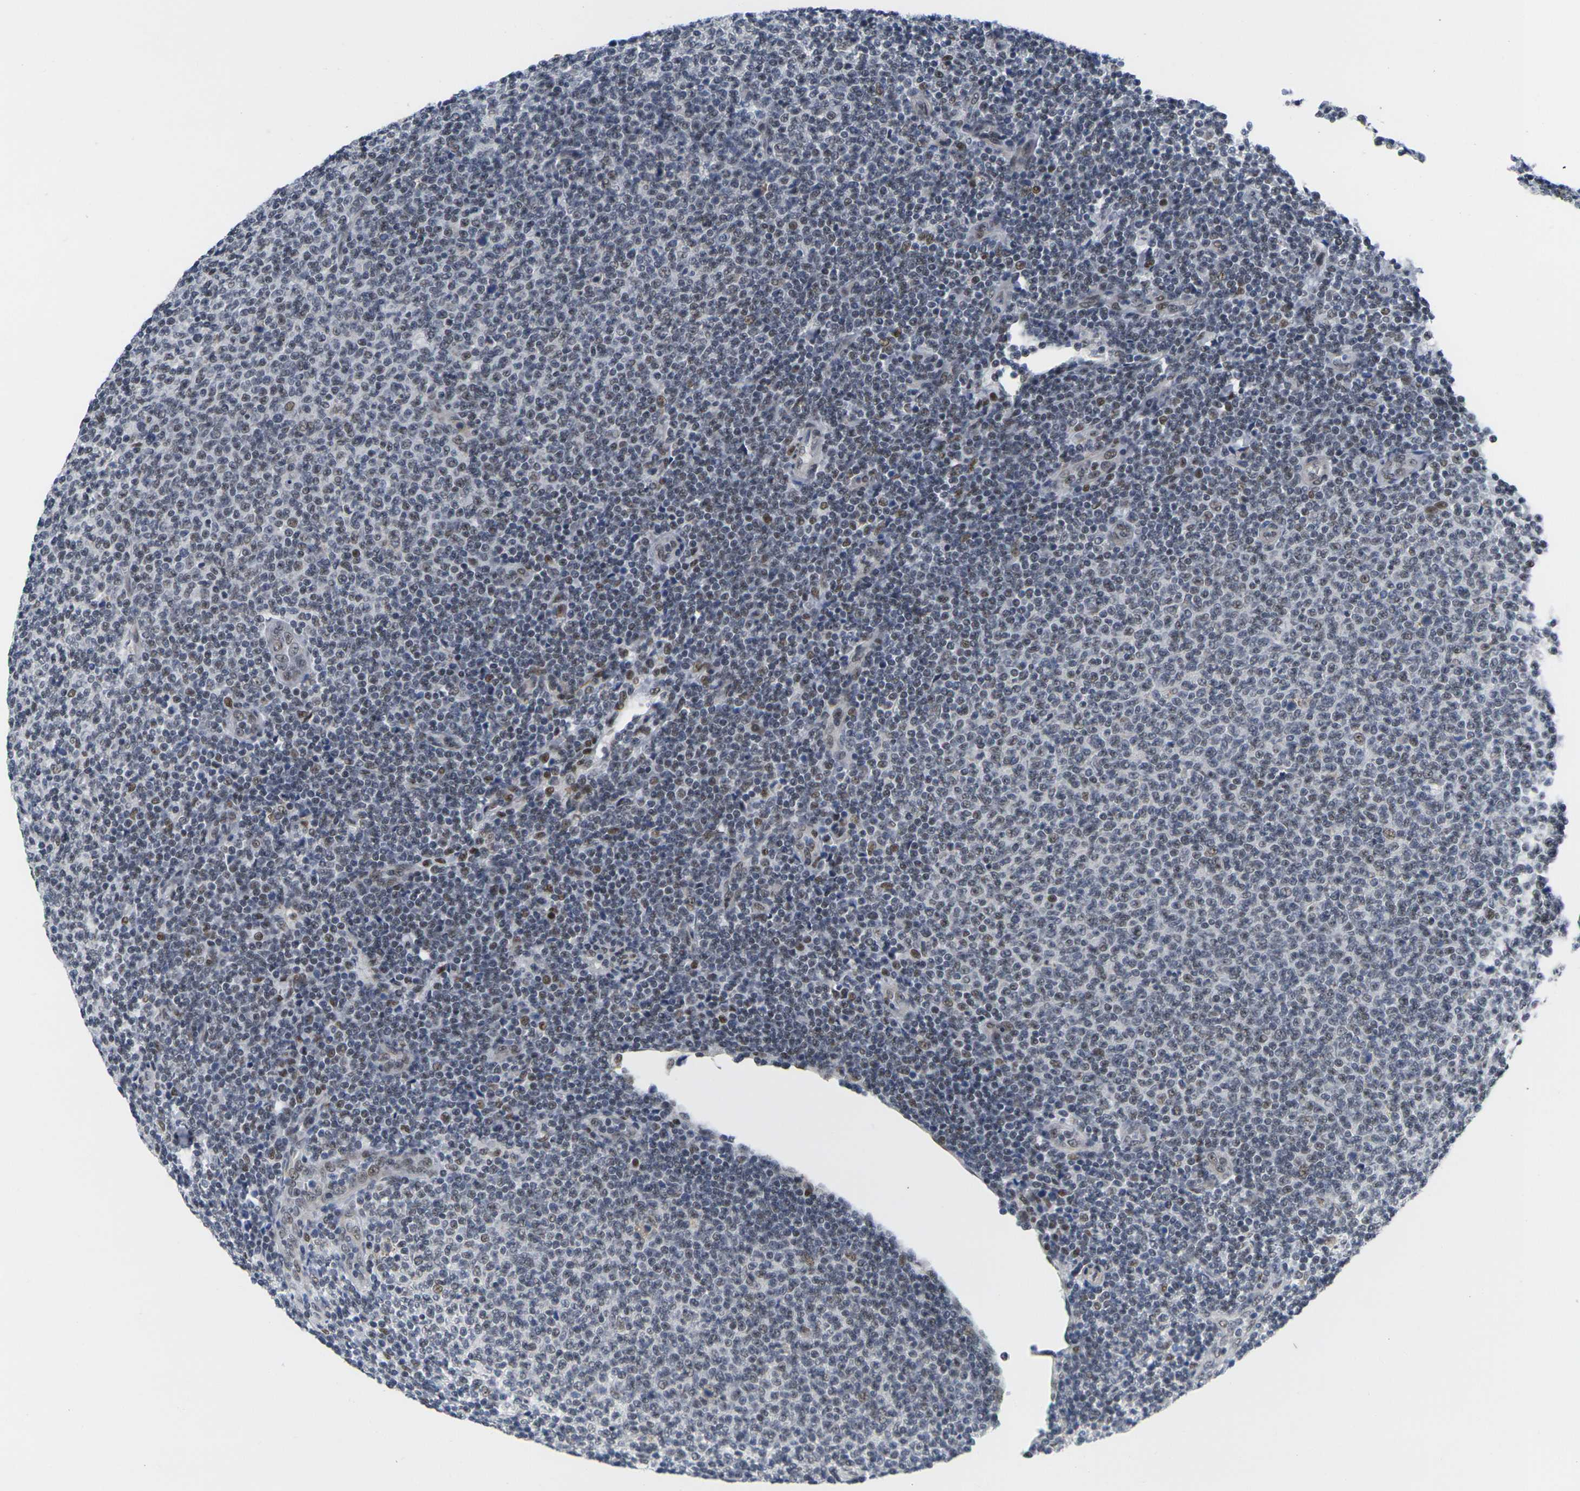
{"staining": {"intensity": "moderate", "quantity": "25%-75%", "location": "nuclear"}, "tissue": "lymphoma", "cell_type": "Tumor cells", "image_type": "cancer", "snomed": [{"axis": "morphology", "description": "Malignant lymphoma, non-Hodgkin's type, Low grade"}, {"axis": "topography", "description": "Lymph node"}], "caption": "A medium amount of moderate nuclear staining is identified in approximately 25%-75% of tumor cells in malignant lymphoma, non-Hodgkin's type (low-grade) tissue.", "gene": "RBM7", "patient": {"sex": "male", "age": 66}}